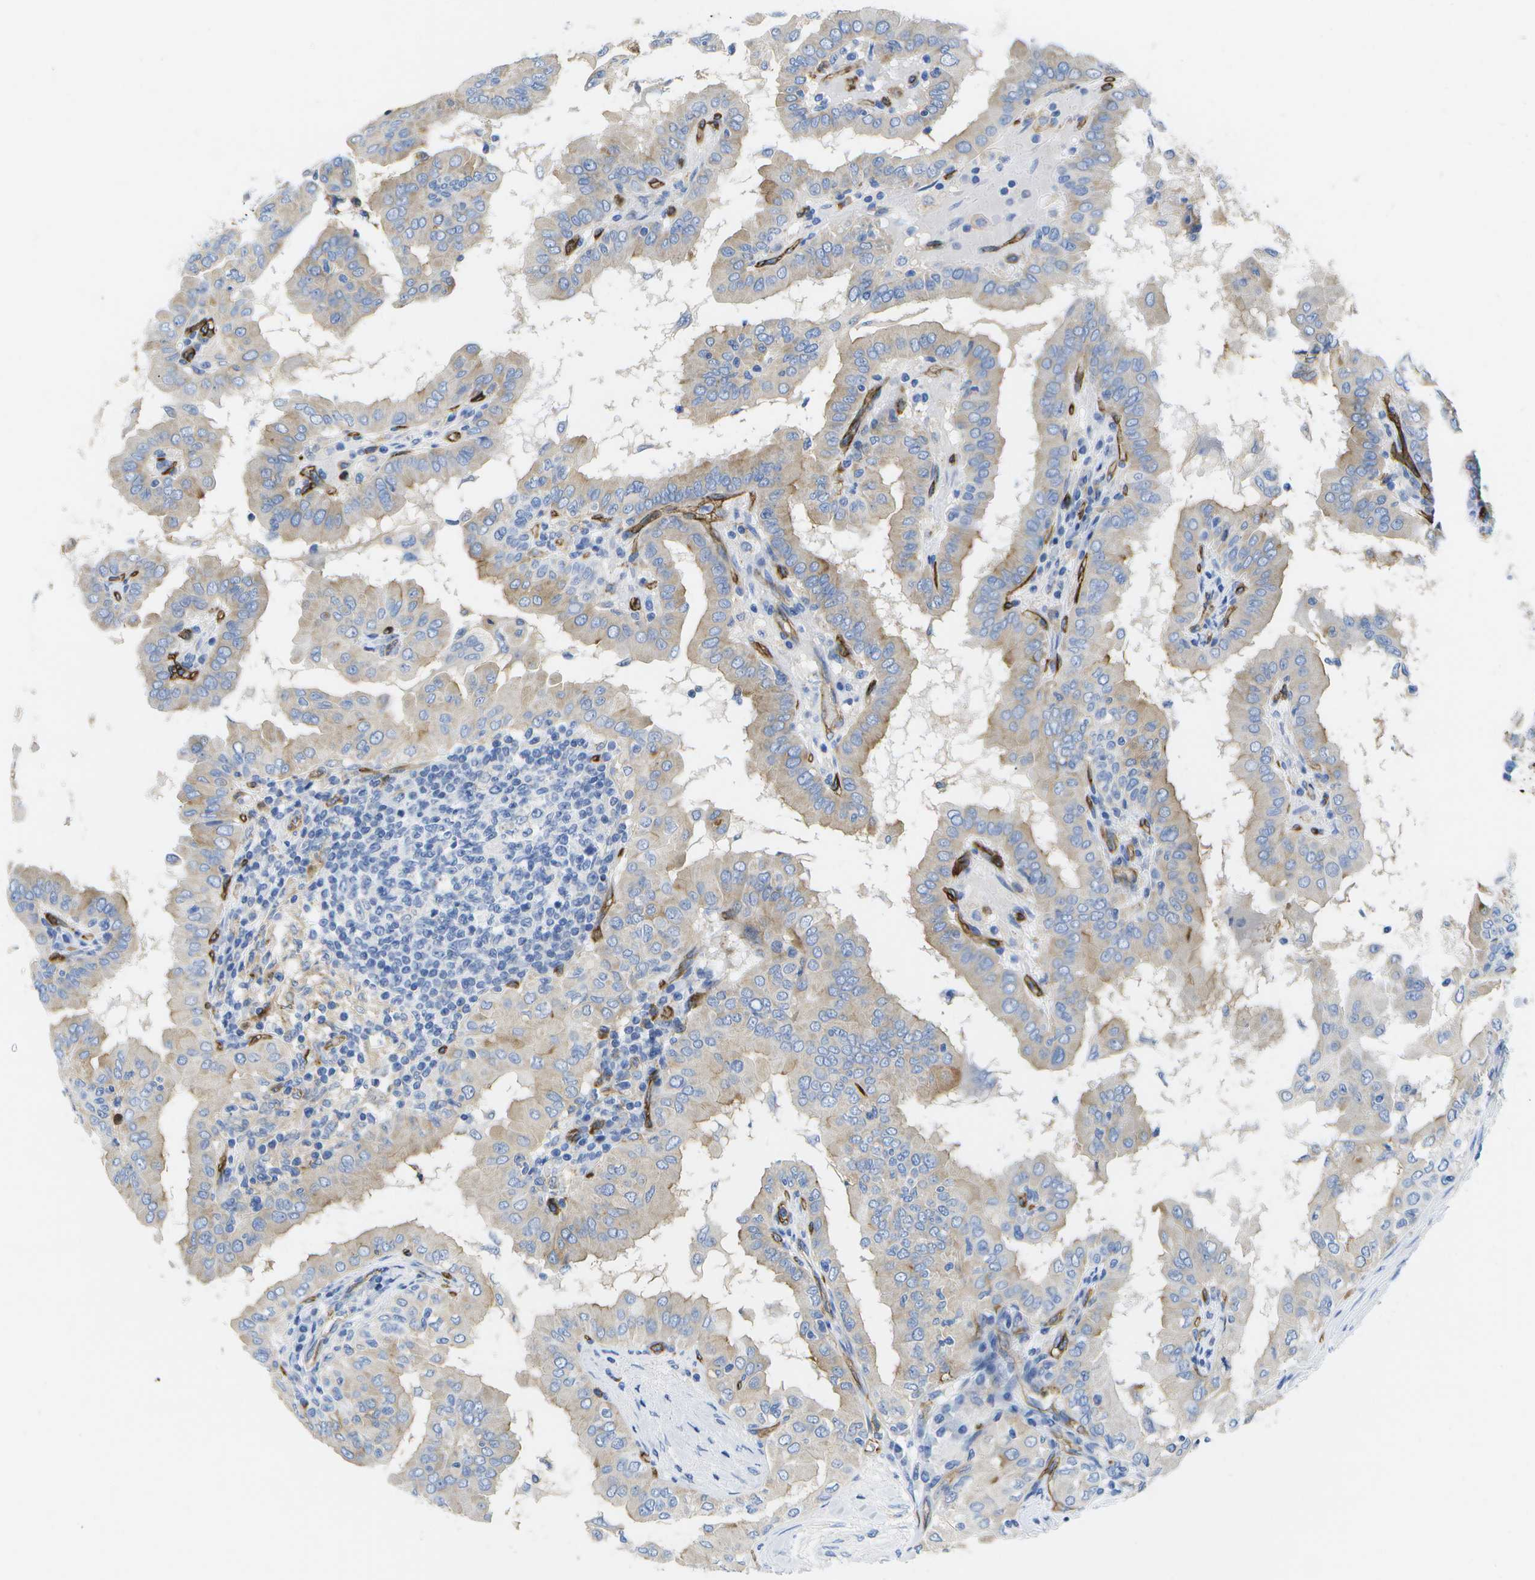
{"staining": {"intensity": "weak", "quantity": "<25%", "location": "cytoplasmic/membranous"}, "tissue": "thyroid cancer", "cell_type": "Tumor cells", "image_type": "cancer", "snomed": [{"axis": "morphology", "description": "Papillary adenocarcinoma, NOS"}, {"axis": "topography", "description": "Thyroid gland"}], "caption": "Immunohistochemistry (IHC) of human thyroid cancer (papillary adenocarcinoma) demonstrates no positivity in tumor cells.", "gene": "DYSF", "patient": {"sex": "male", "age": 33}}